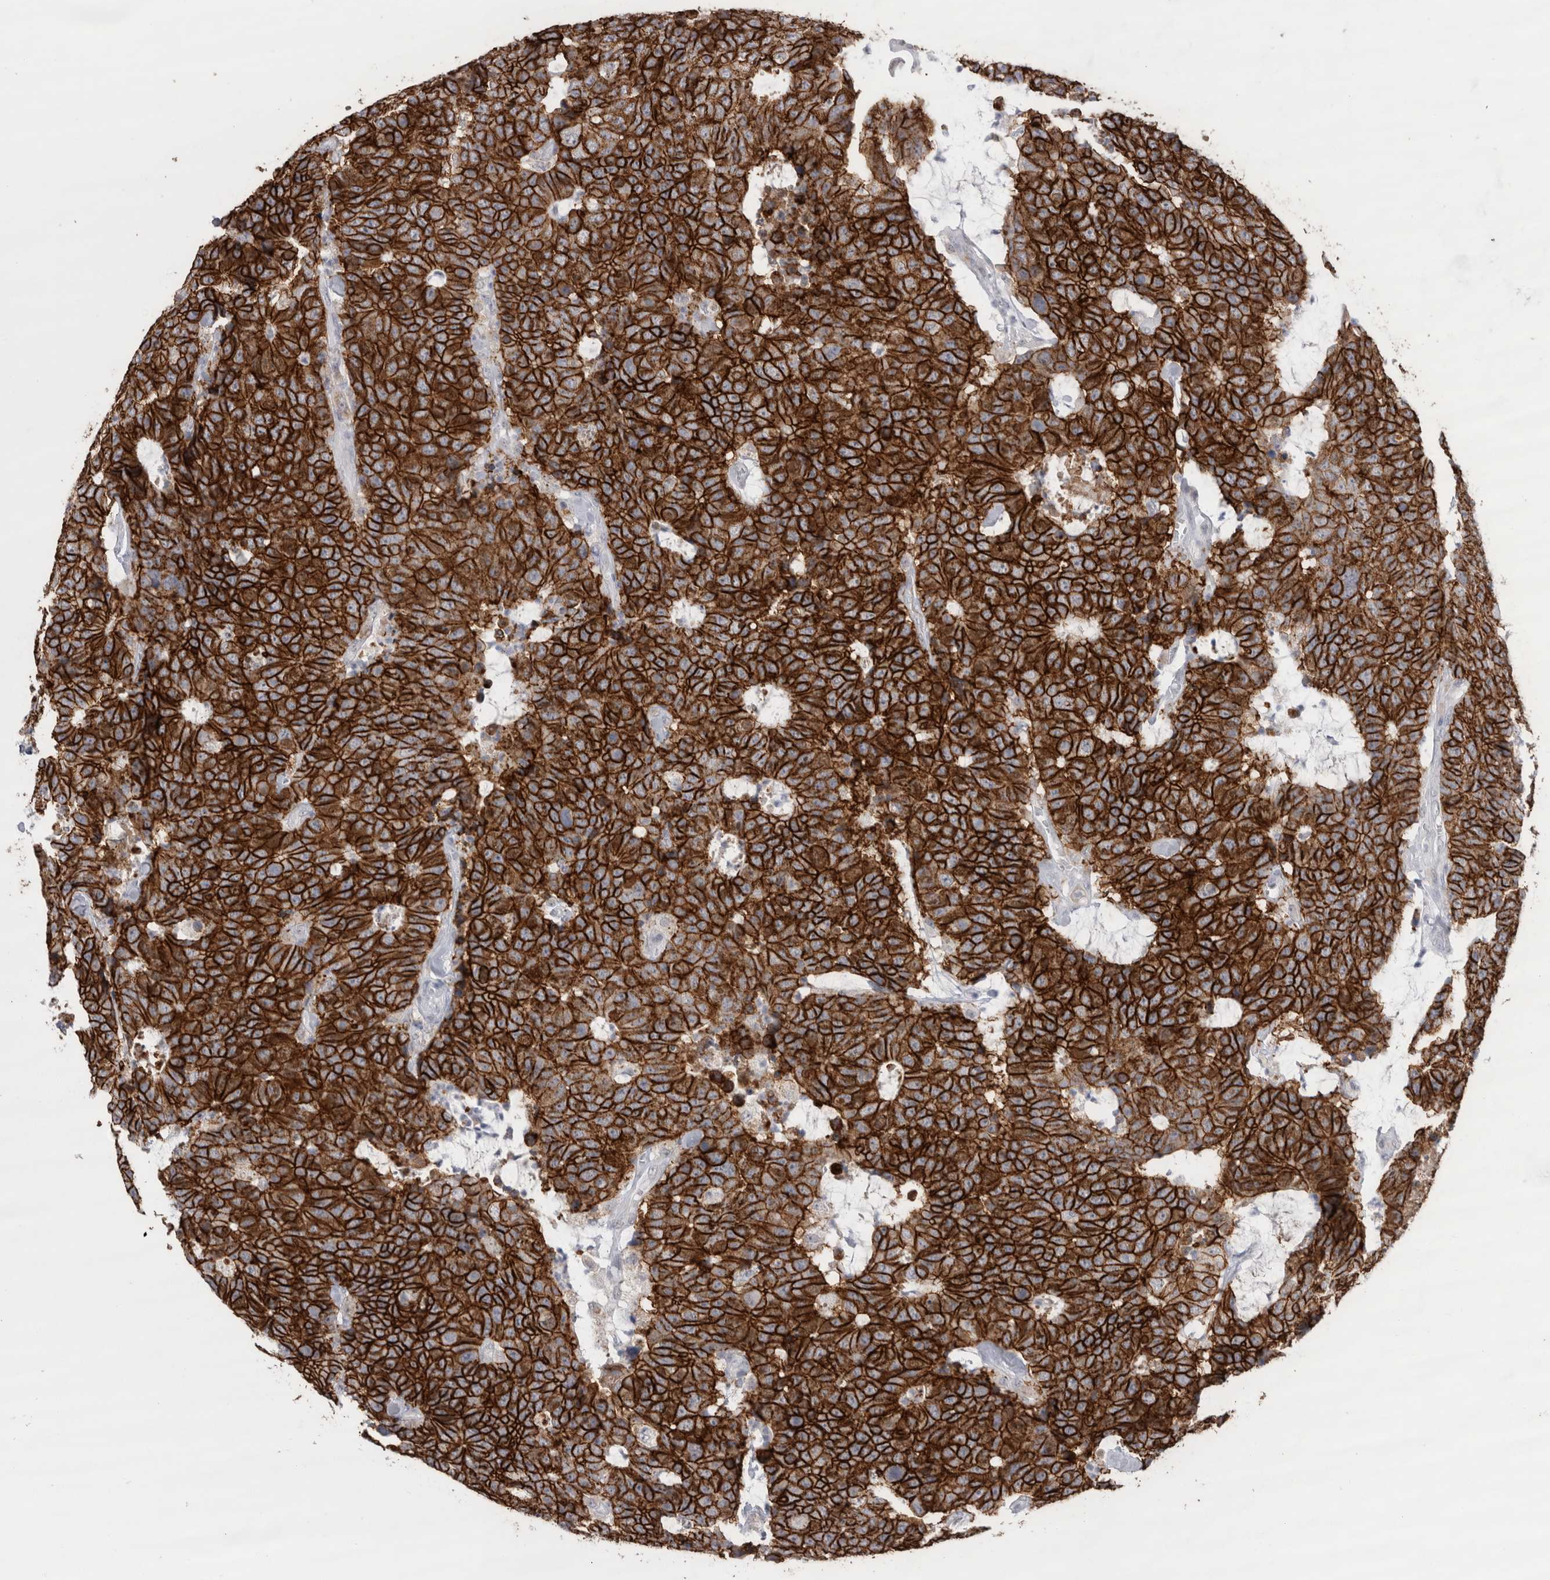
{"staining": {"intensity": "strong", "quantity": ">75%", "location": "cytoplasmic/membranous"}, "tissue": "colorectal cancer", "cell_type": "Tumor cells", "image_type": "cancer", "snomed": [{"axis": "morphology", "description": "Adenocarcinoma, NOS"}, {"axis": "topography", "description": "Colon"}], "caption": "About >75% of tumor cells in human adenocarcinoma (colorectal) exhibit strong cytoplasmic/membranous protein positivity as visualized by brown immunohistochemical staining.", "gene": "CDH17", "patient": {"sex": "female", "age": 86}}